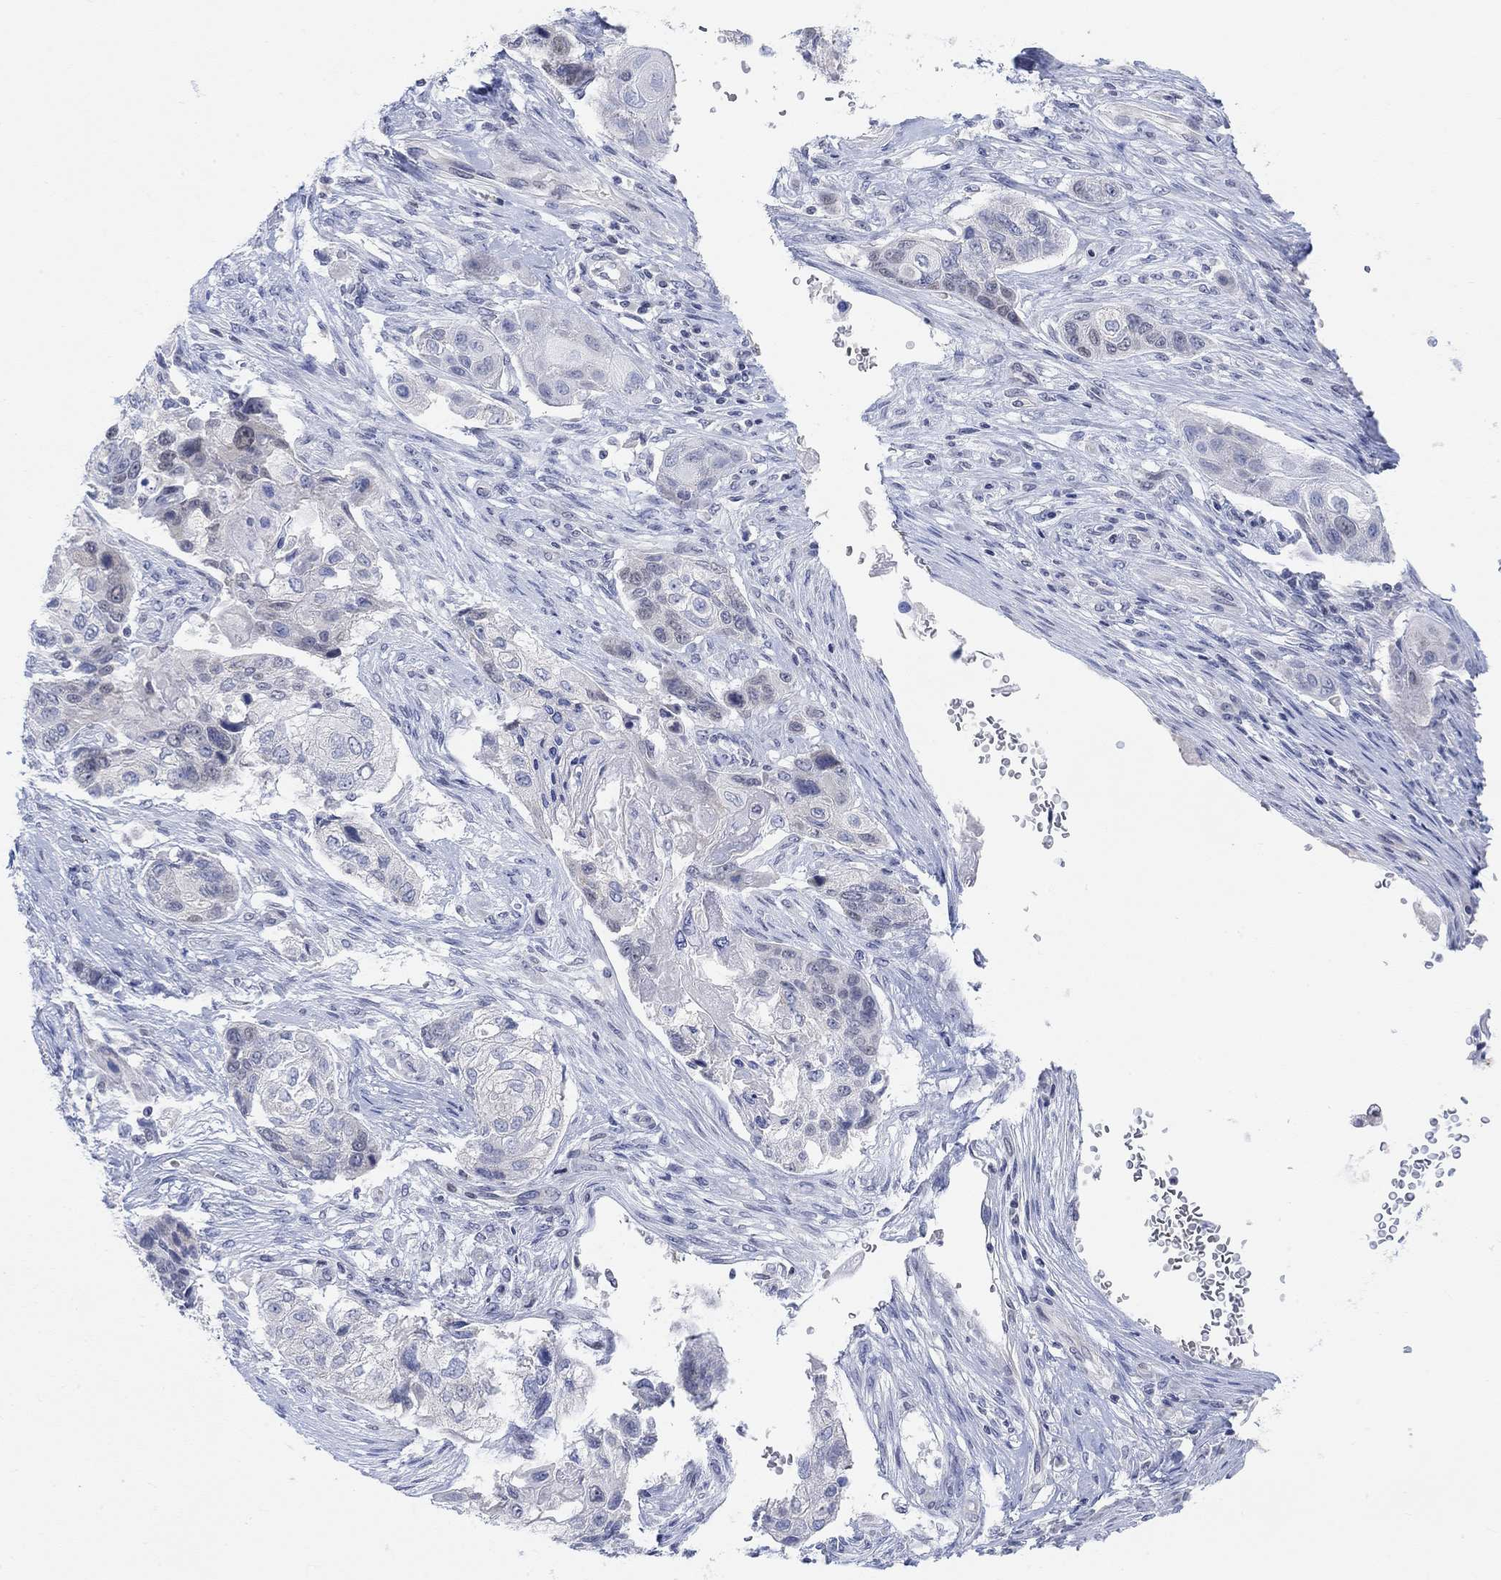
{"staining": {"intensity": "negative", "quantity": "none", "location": "none"}, "tissue": "lung cancer", "cell_type": "Tumor cells", "image_type": "cancer", "snomed": [{"axis": "morphology", "description": "Normal tissue, NOS"}, {"axis": "morphology", "description": "Squamous cell carcinoma, NOS"}, {"axis": "topography", "description": "Bronchus"}, {"axis": "topography", "description": "Lung"}], "caption": "Protein analysis of lung squamous cell carcinoma shows no significant positivity in tumor cells.", "gene": "ATP6V1E2", "patient": {"sex": "male", "age": 69}}